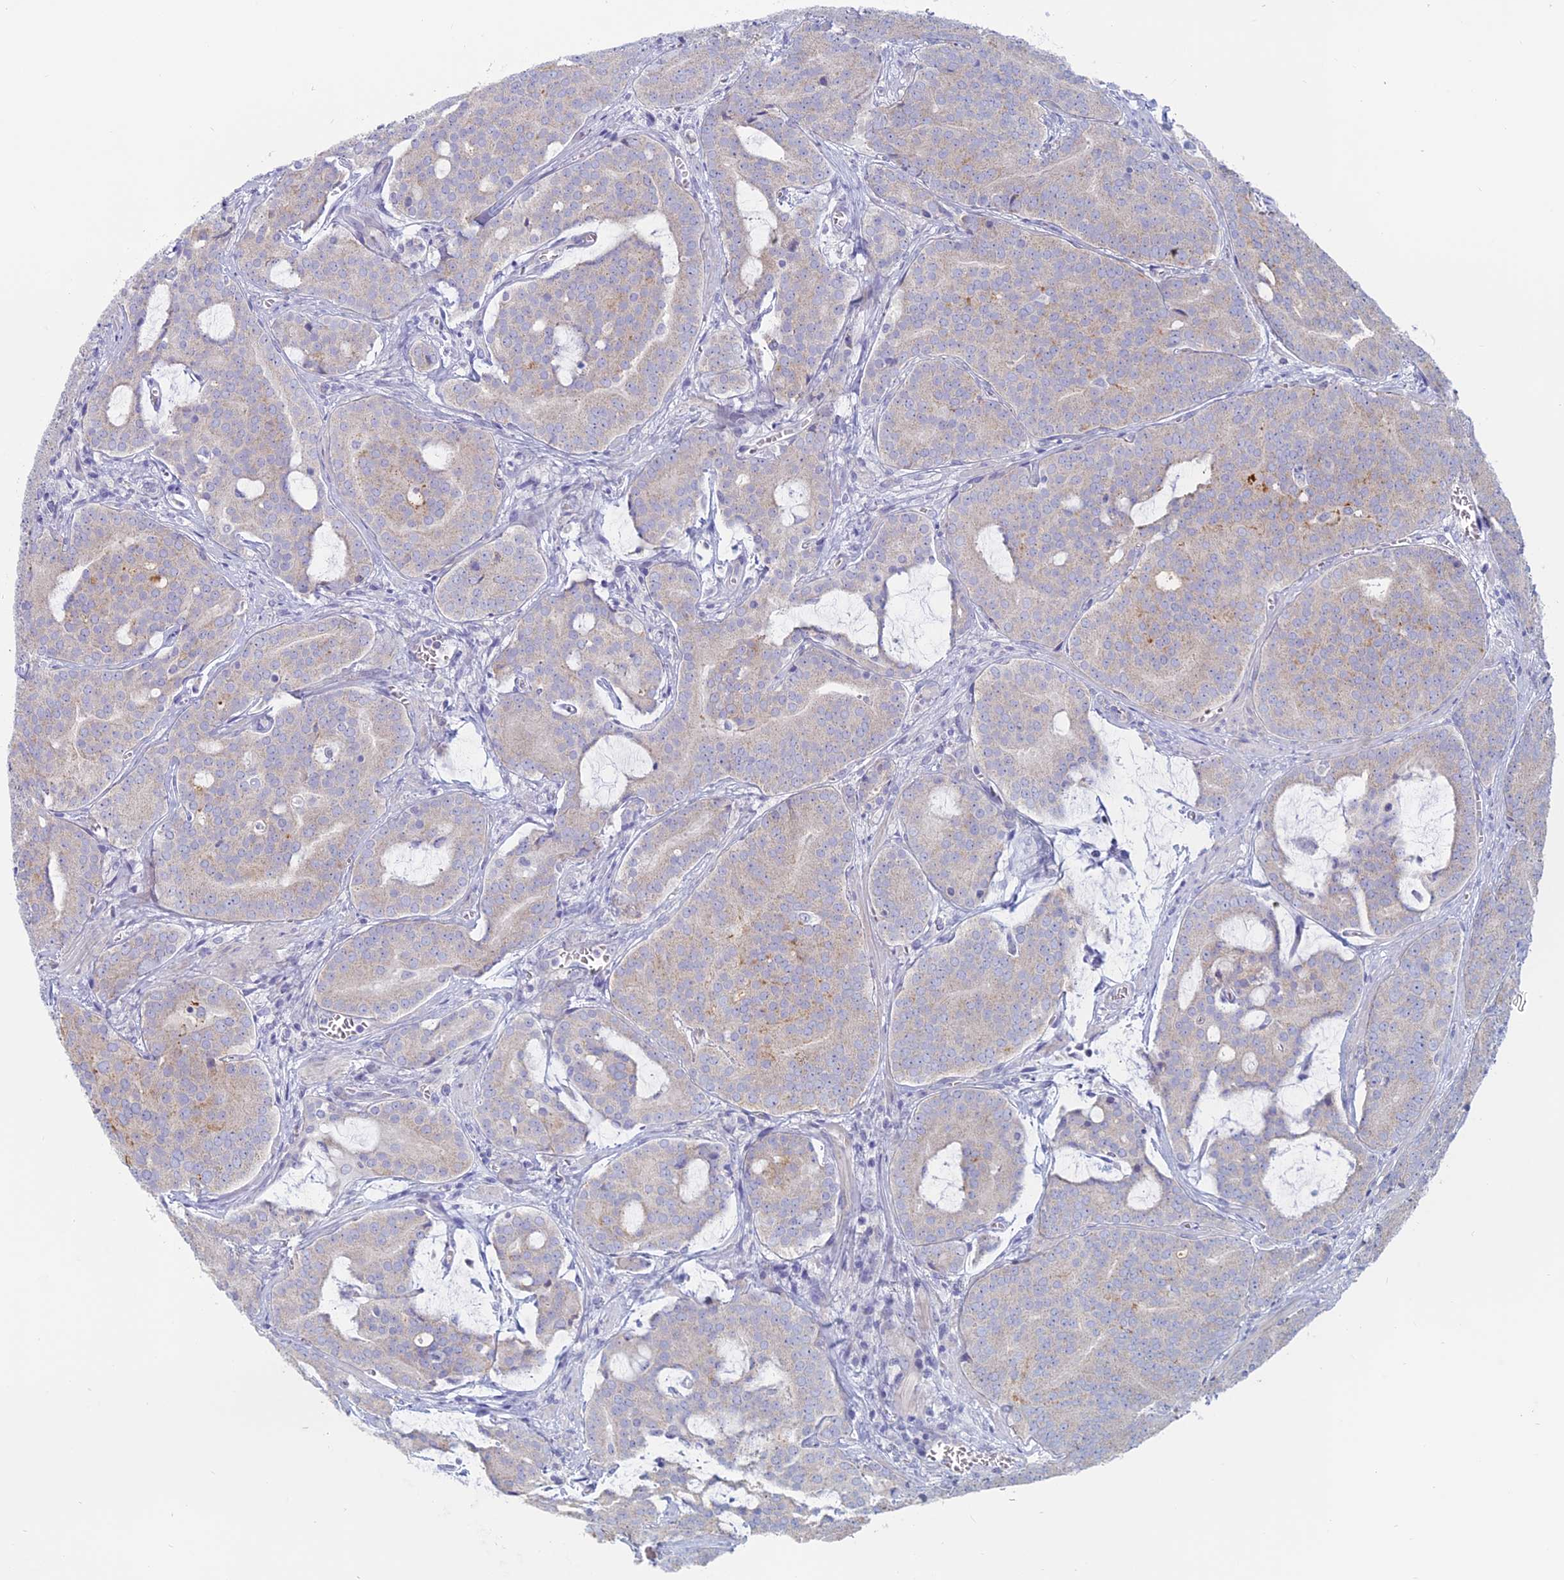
{"staining": {"intensity": "weak", "quantity": "<25%", "location": "cytoplasmic/membranous"}, "tissue": "prostate cancer", "cell_type": "Tumor cells", "image_type": "cancer", "snomed": [{"axis": "morphology", "description": "Adenocarcinoma, High grade"}, {"axis": "topography", "description": "Prostate"}], "caption": "High magnification brightfield microscopy of prostate cancer stained with DAB (brown) and counterstained with hematoxylin (blue): tumor cells show no significant staining. The staining is performed using DAB brown chromogen with nuclei counter-stained in using hematoxylin.", "gene": "TBC1D30", "patient": {"sex": "male", "age": 55}}